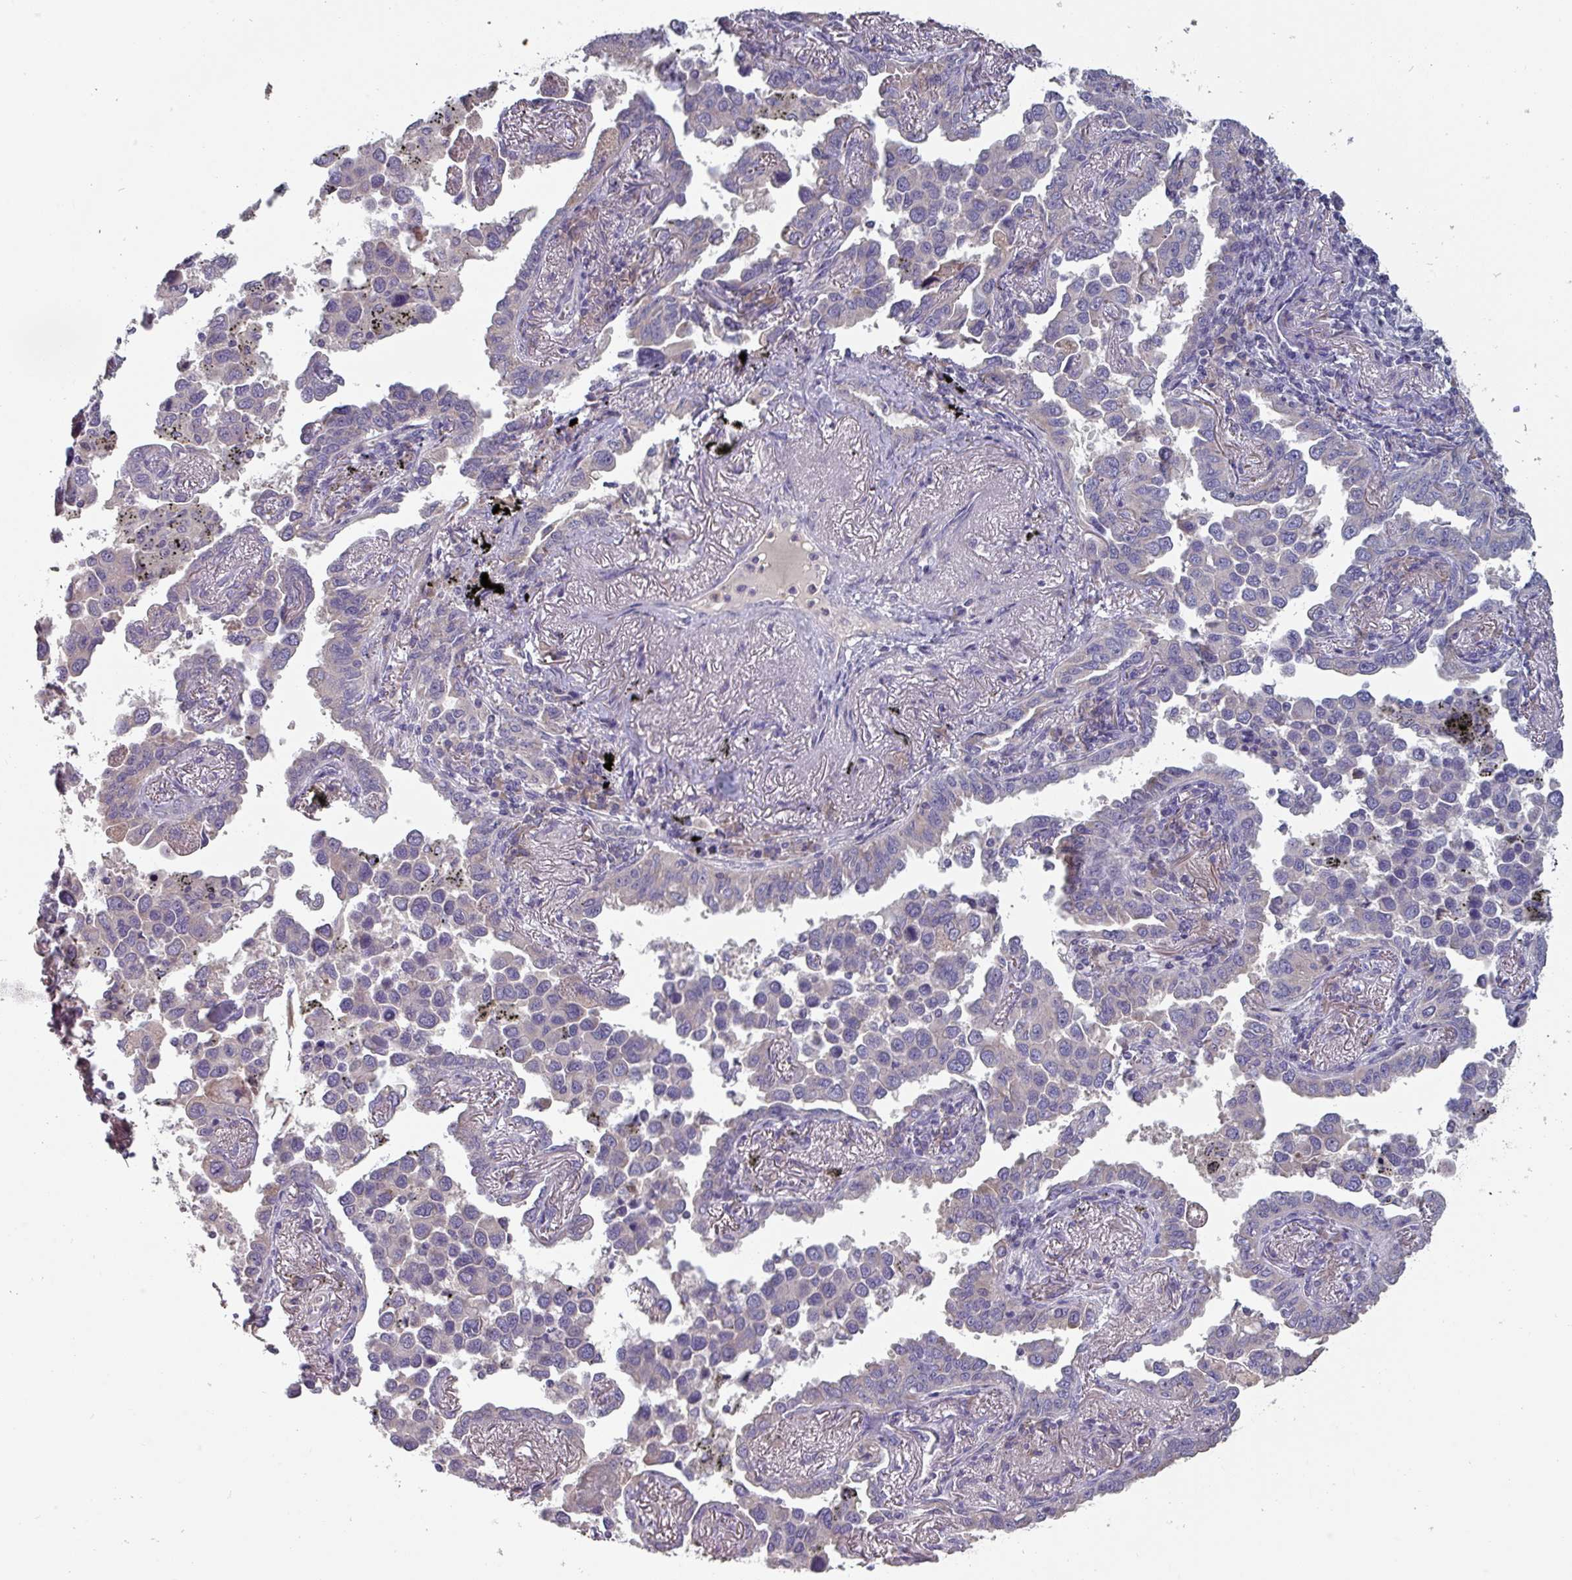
{"staining": {"intensity": "negative", "quantity": "none", "location": "none"}, "tissue": "lung cancer", "cell_type": "Tumor cells", "image_type": "cancer", "snomed": [{"axis": "morphology", "description": "Adenocarcinoma, NOS"}, {"axis": "topography", "description": "Lung"}], "caption": "Immunohistochemistry micrograph of human lung cancer (adenocarcinoma) stained for a protein (brown), which shows no staining in tumor cells.", "gene": "PRAMEF8", "patient": {"sex": "male", "age": 67}}